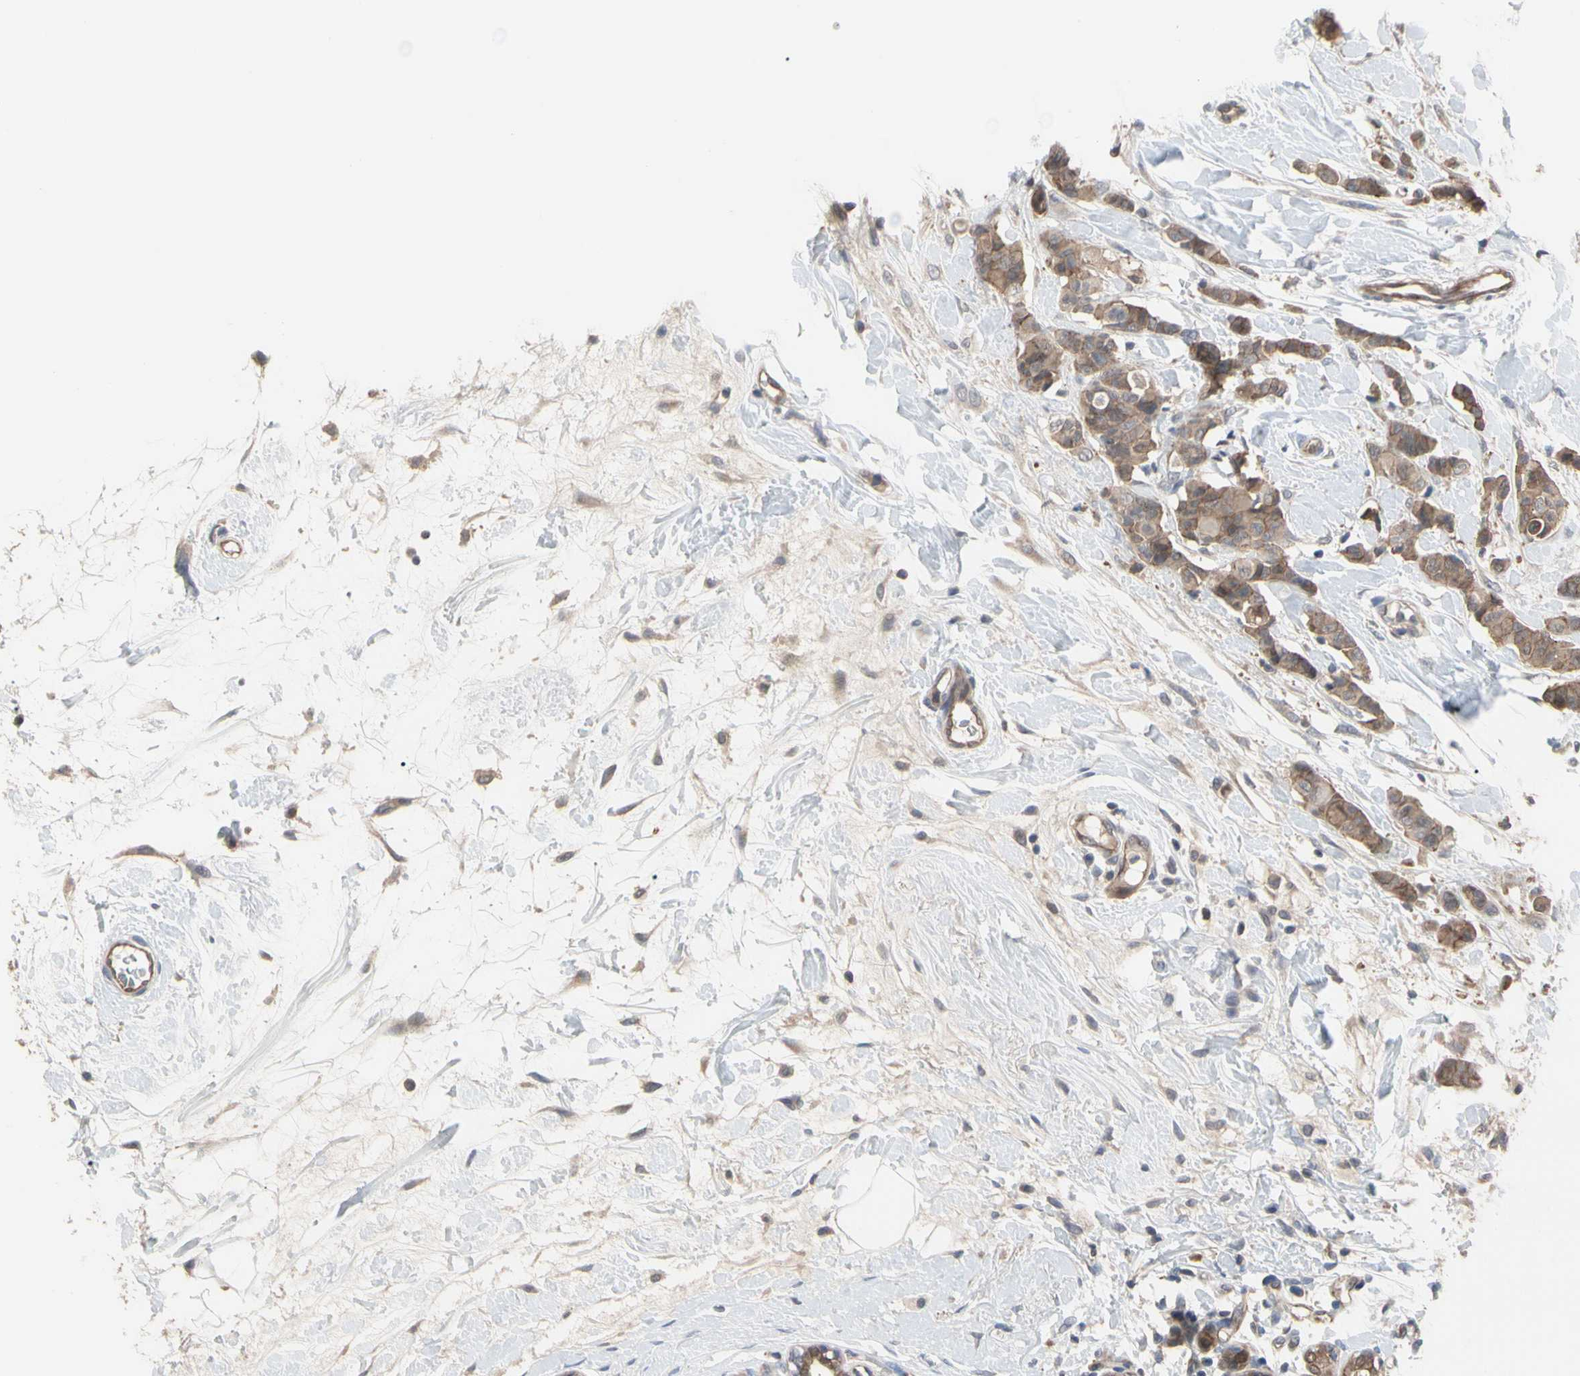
{"staining": {"intensity": "moderate", "quantity": ">75%", "location": "cytoplasmic/membranous"}, "tissue": "breast cancer", "cell_type": "Tumor cells", "image_type": "cancer", "snomed": [{"axis": "morphology", "description": "Normal tissue, NOS"}, {"axis": "morphology", "description": "Duct carcinoma"}, {"axis": "topography", "description": "Breast"}], "caption": "This histopathology image demonstrates IHC staining of human breast cancer, with medium moderate cytoplasmic/membranous expression in approximately >75% of tumor cells.", "gene": "DPP8", "patient": {"sex": "female", "age": 40}}